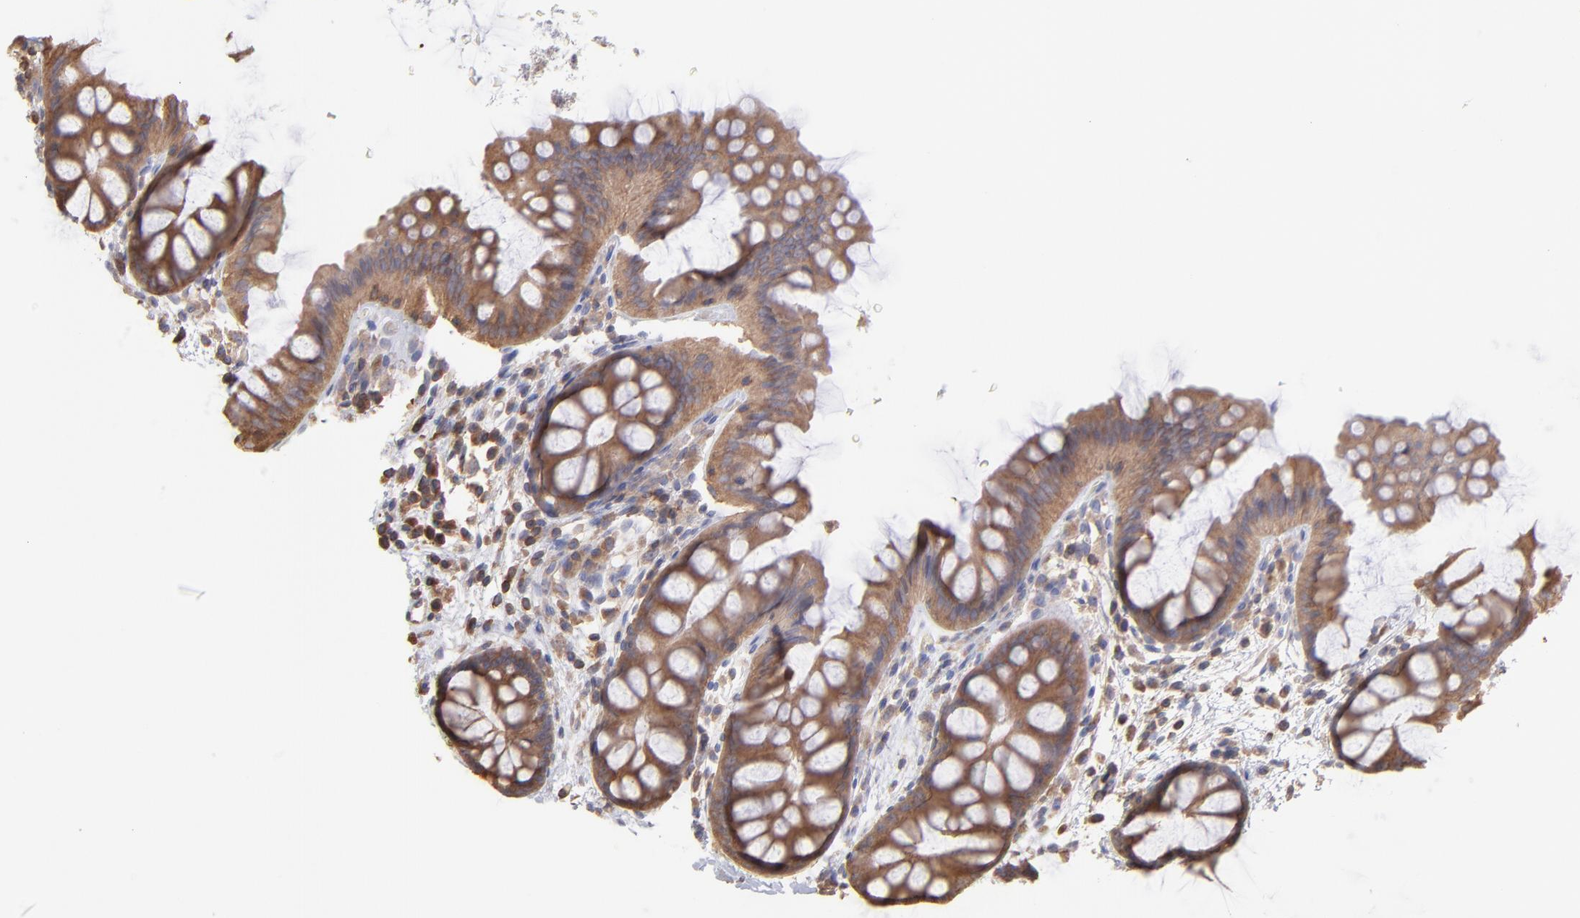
{"staining": {"intensity": "weak", "quantity": ">75%", "location": "cytoplasmic/membranous"}, "tissue": "colon", "cell_type": "Endothelial cells", "image_type": "normal", "snomed": [{"axis": "morphology", "description": "Normal tissue, NOS"}, {"axis": "topography", "description": "Smooth muscle"}, {"axis": "topography", "description": "Colon"}], "caption": "Weak cytoplasmic/membranous staining for a protein is seen in approximately >75% of endothelial cells of normal colon using immunohistochemistry.", "gene": "MAP2K2", "patient": {"sex": "male", "age": 67}}